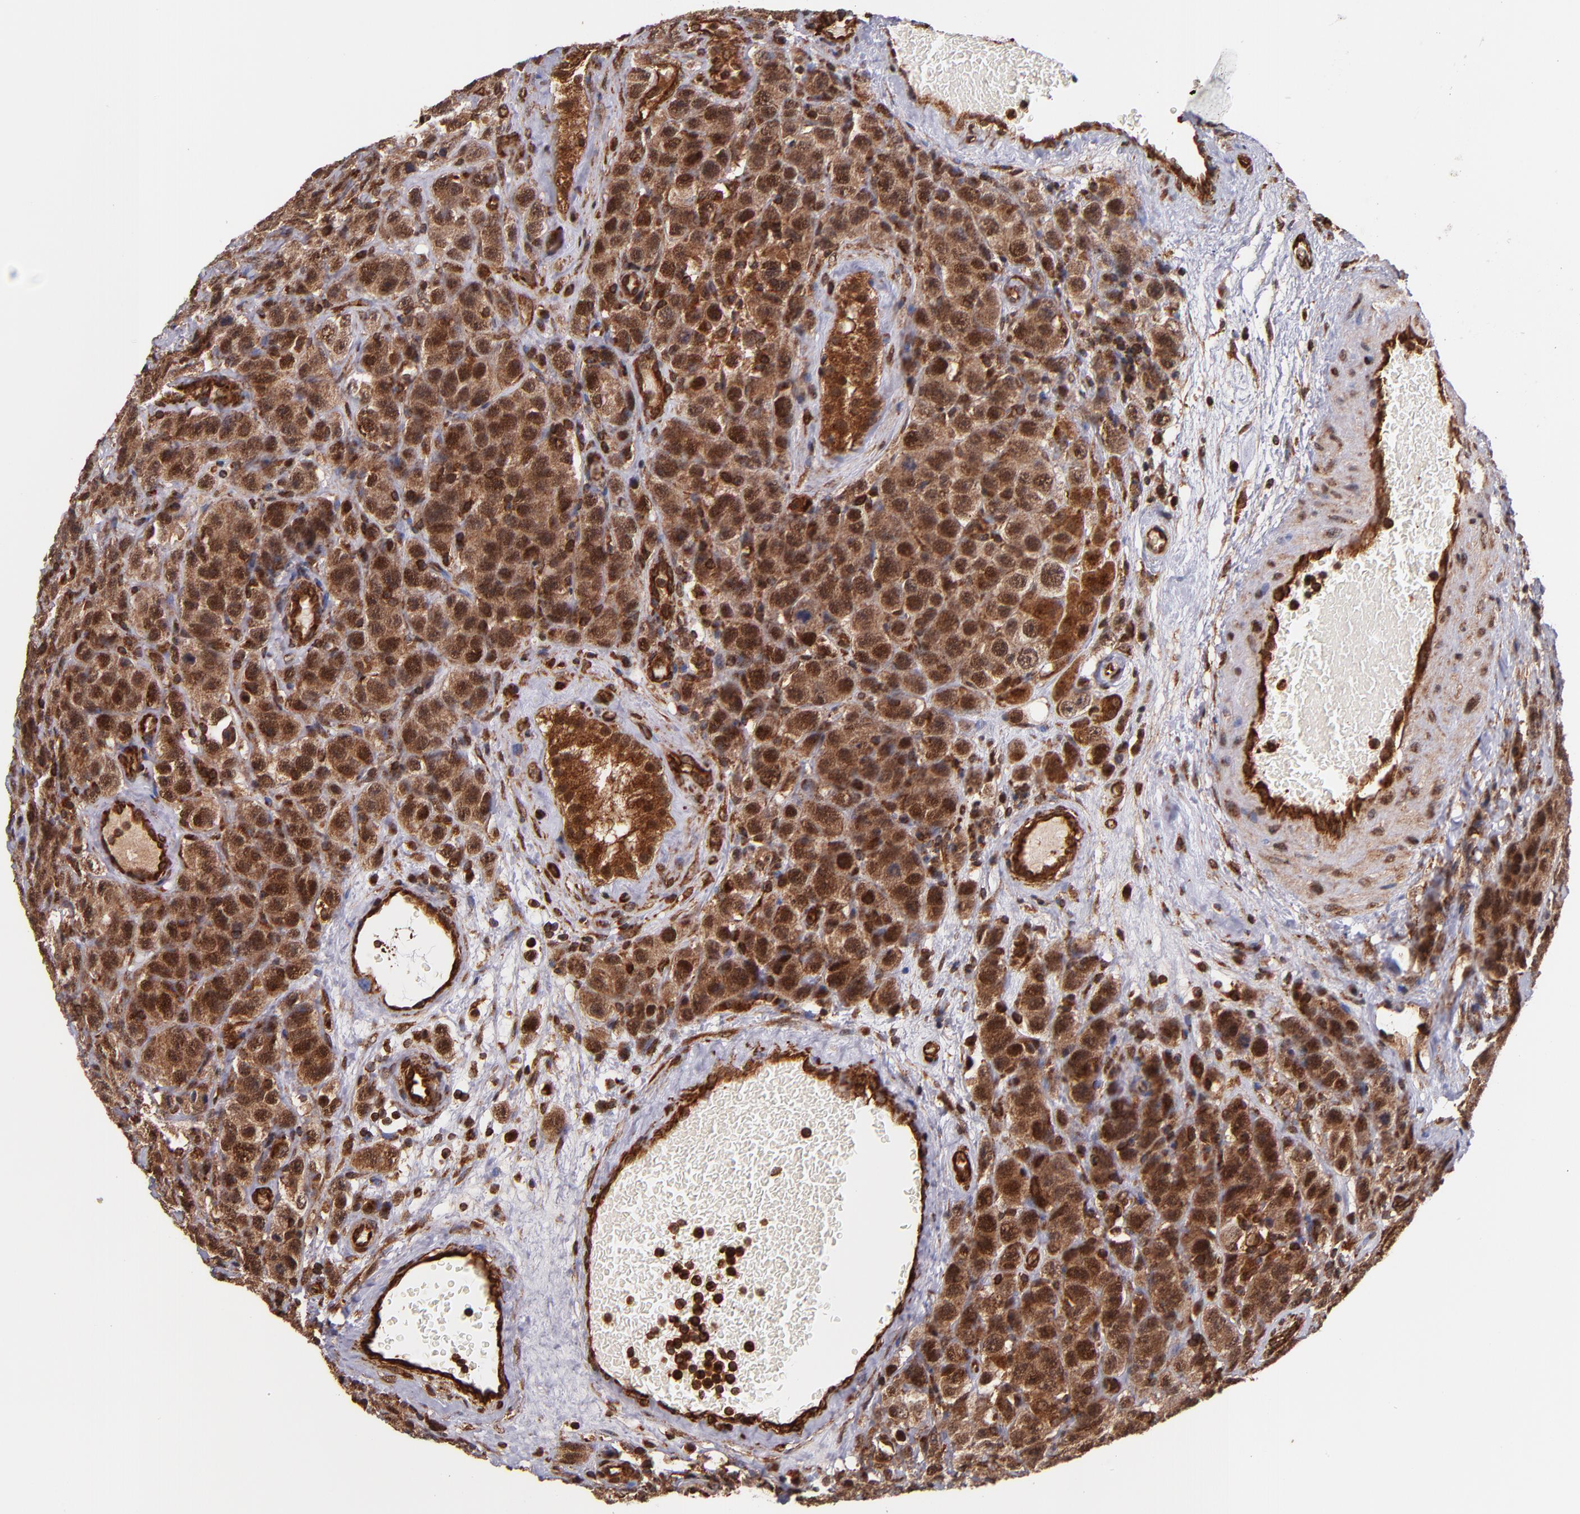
{"staining": {"intensity": "strong", "quantity": ">75%", "location": "cytoplasmic/membranous,nuclear"}, "tissue": "testis cancer", "cell_type": "Tumor cells", "image_type": "cancer", "snomed": [{"axis": "morphology", "description": "Seminoma, NOS"}, {"axis": "topography", "description": "Testis"}], "caption": "About >75% of tumor cells in seminoma (testis) show strong cytoplasmic/membranous and nuclear protein staining as visualized by brown immunohistochemical staining.", "gene": "STX8", "patient": {"sex": "male", "age": 52}}